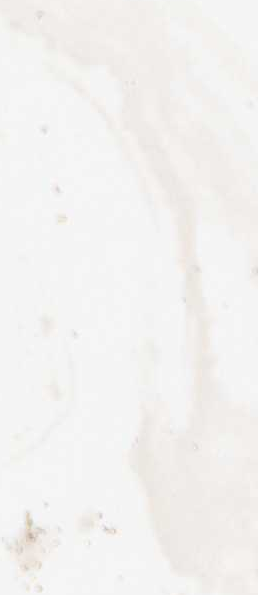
{"staining": {"intensity": "negative", "quantity": "none", "location": "none"}, "tissue": "adipose tissue", "cell_type": "Adipocytes", "image_type": "normal", "snomed": [{"axis": "morphology", "description": "Normal tissue, NOS"}, {"axis": "topography", "description": "Breast"}, {"axis": "topography", "description": "Adipose tissue"}], "caption": "Immunohistochemistry (IHC) of unremarkable human adipose tissue displays no staining in adipocytes. (DAB (3,3'-diaminobenzidine) IHC with hematoxylin counter stain).", "gene": "TEK", "patient": {"sex": "female", "age": 25}}